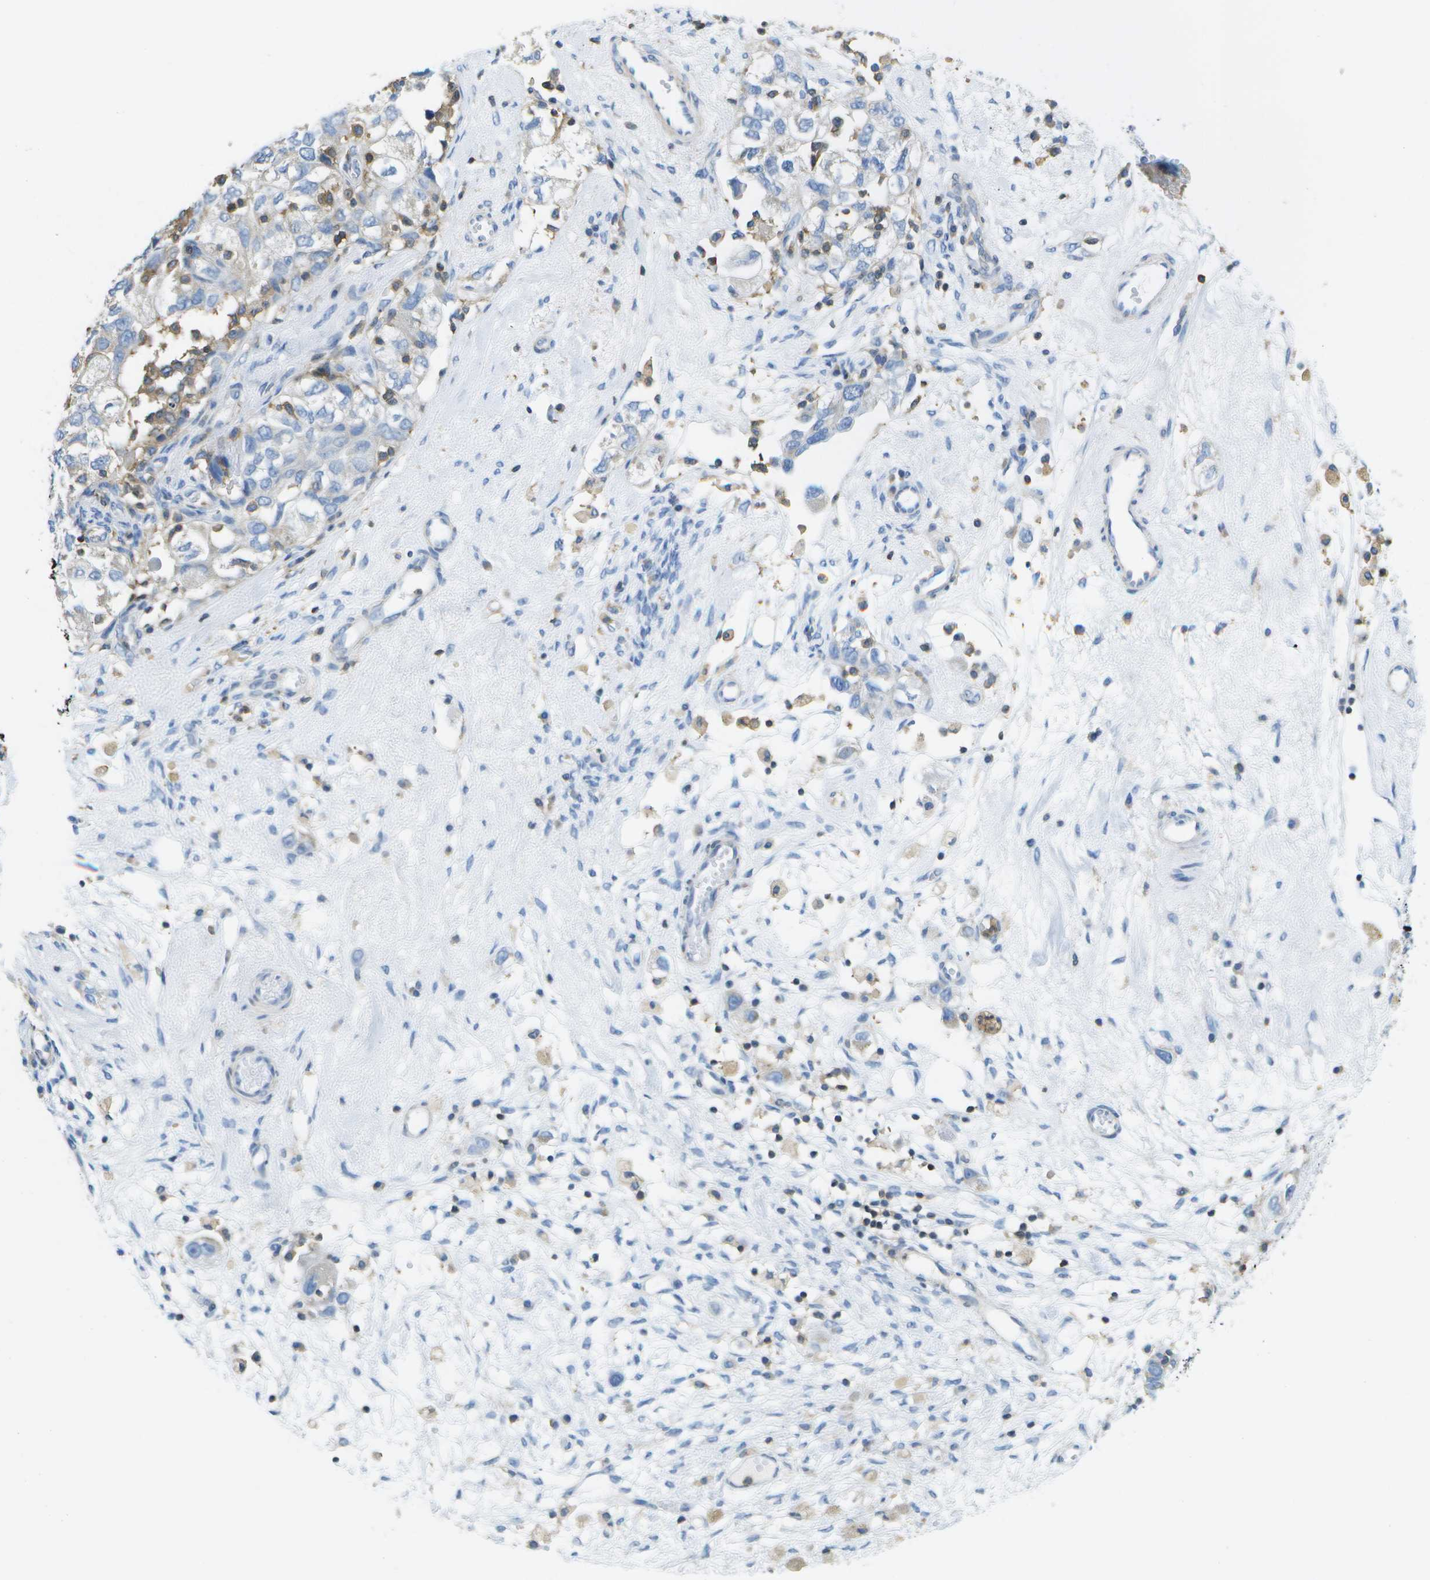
{"staining": {"intensity": "negative", "quantity": "none", "location": "none"}, "tissue": "ovarian cancer", "cell_type": "Tumor cells", "image_type": "cancer", "snomed": [{"axis": "morphology", "description": "Carcinoma, NOS"}, {"axis": "morphology", "description": "Cystadenocarcinoma, serous, NOS"}, {"axis": "topography", "description": "Ovary"}], "caption": "Histopathology image shows no significant protein positivity in tumor cells of ovarian cancer. Nuclei are stained in blue.", "gene": "RCSD1", "patient": {"sex": "female", "age": 69}}